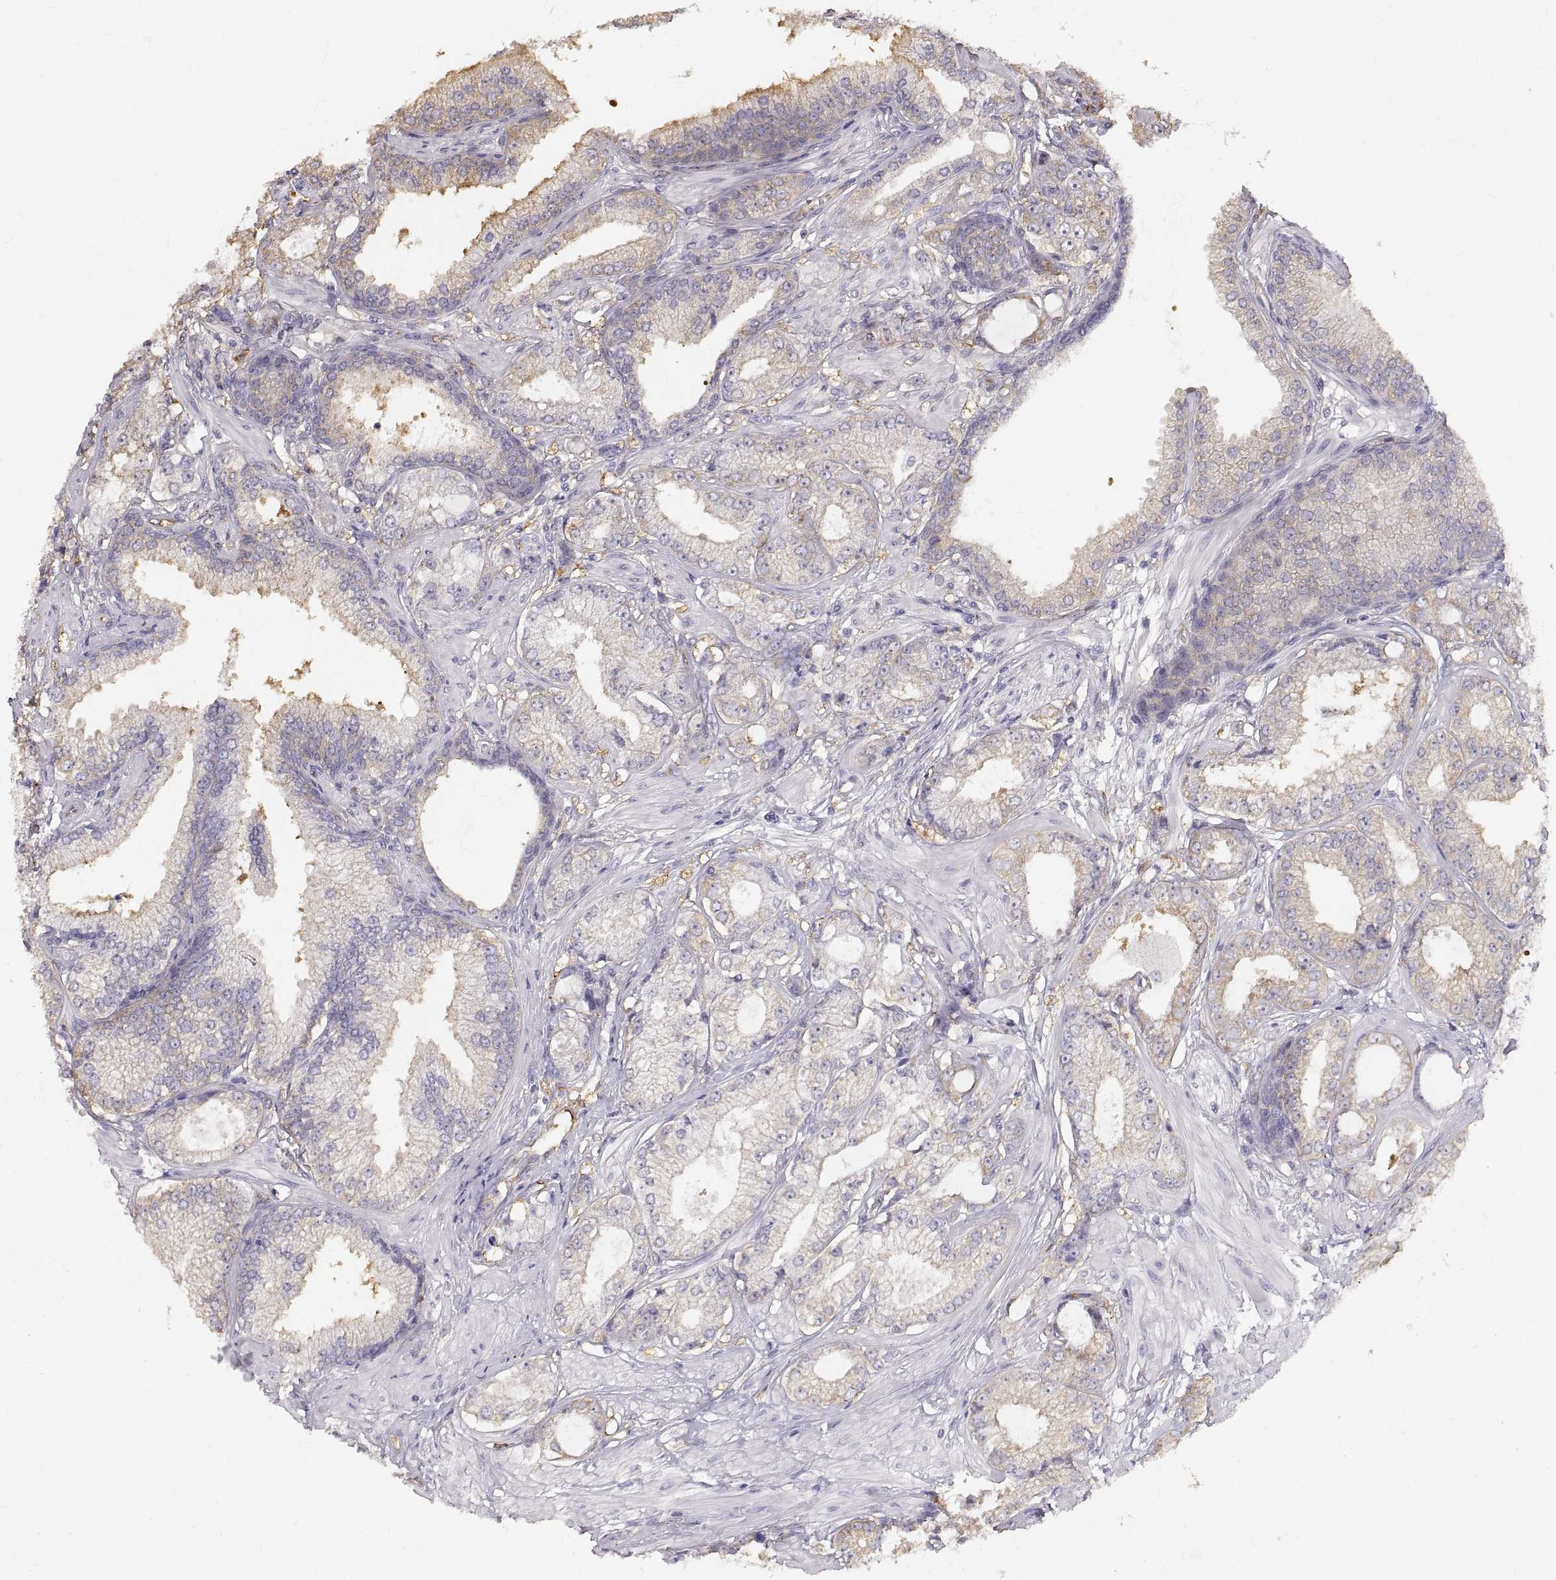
{"staining": {"intensity": "moderate", "quantity": "<25%", "location": "cytoplasmic/membranous"}, "tissue": "prostate cancer", "cell_type": "Tumor cells", "image_type": "cancer", "snomed": [{"axis": "morphology", "description": "Adenocarcinoma, NOS"}, {"axis": "topography", "description": "Prostate"}], "caption": "Immunohistochemistry (DAB) staining of human prostate cancer shows moderate cytoplasmic/membranous protein expression in about <25% of tumor cells. The staining is performed using DAB (3,3'-diaminobenzidine) brown chromogen to label protein expression. The nuclei are counter-stained blue using hematoxylin.", "gene": "HSP90AB1", "patient": {"sex": "male", "age": 64}}